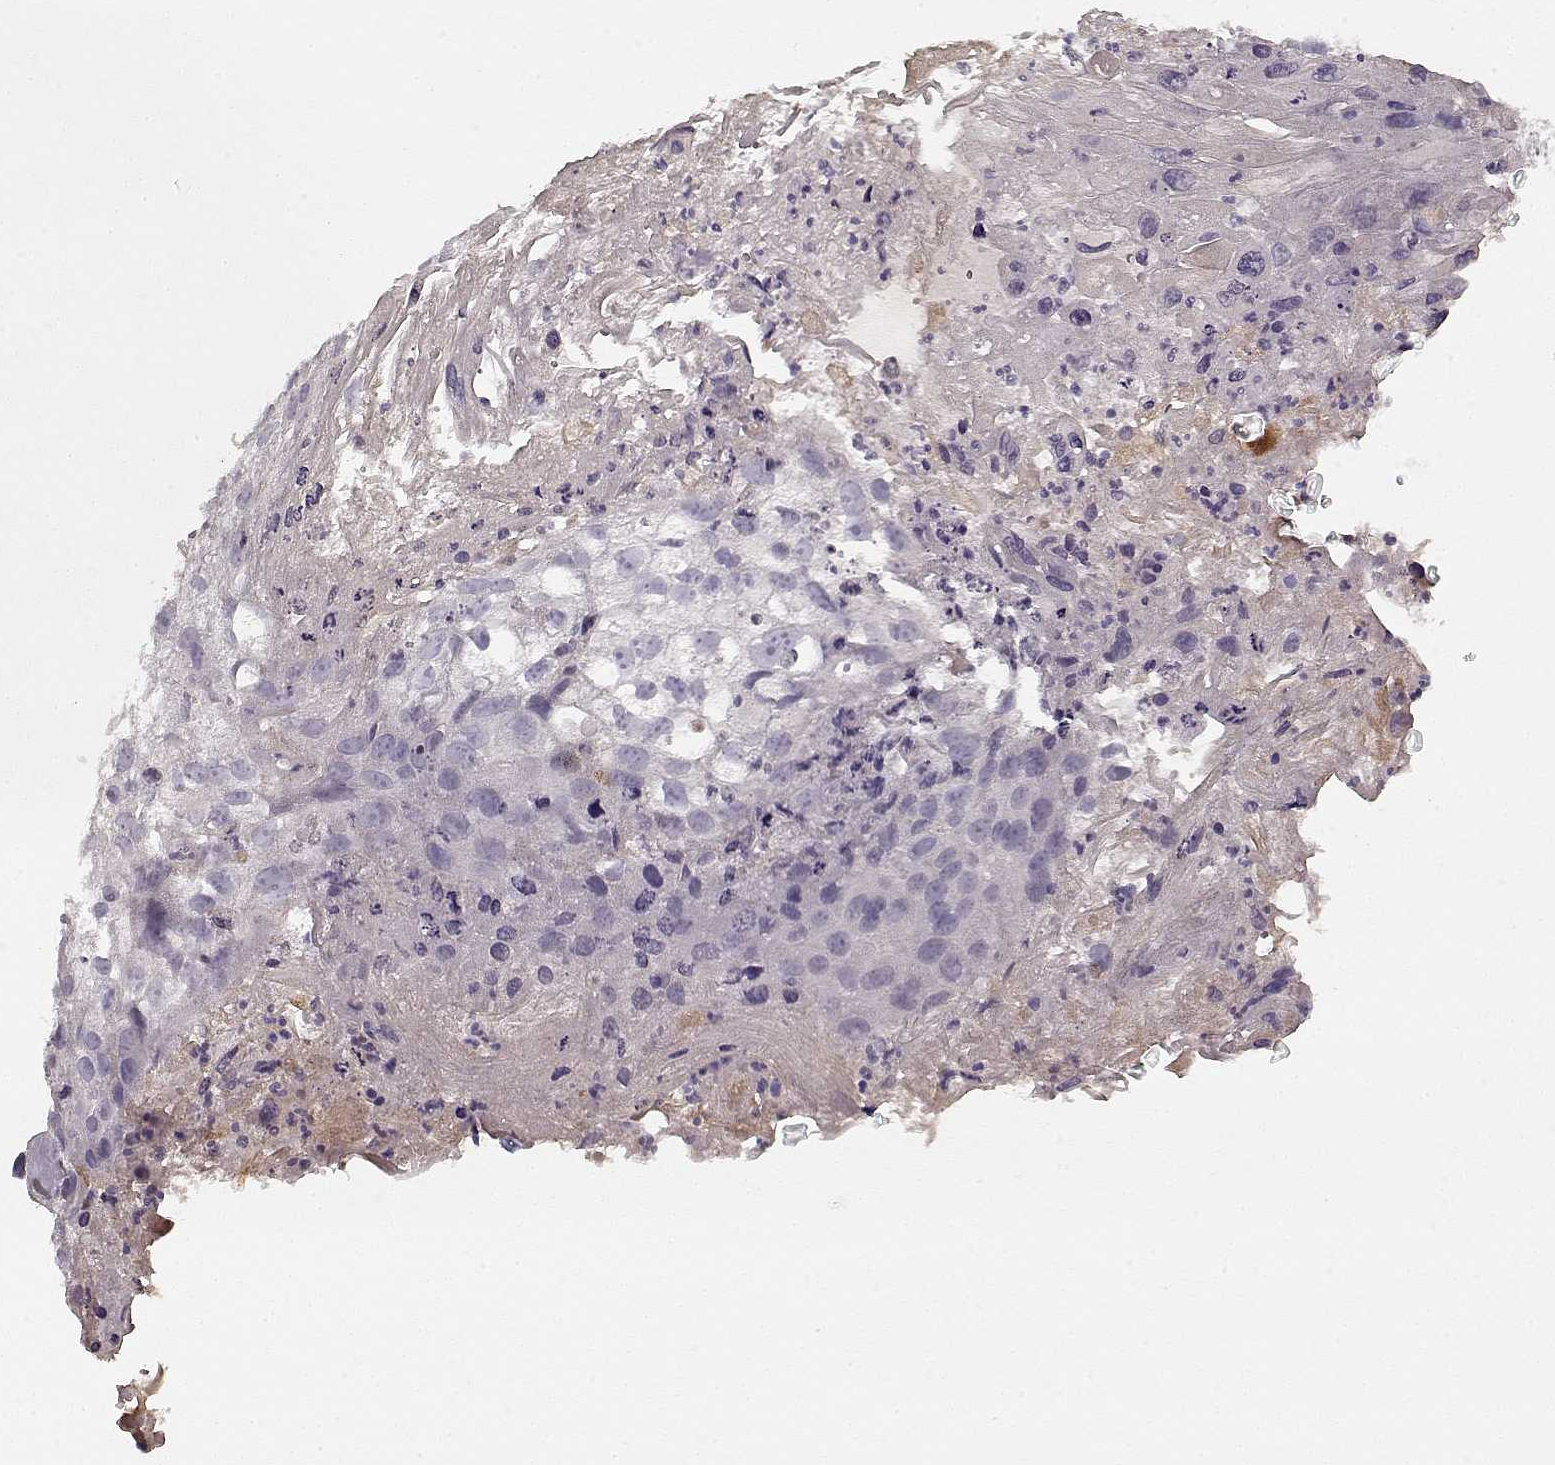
{"staining": {"intensity": "negative", "quantity": "none", "location": "none"}, "tissue": "cervical cancer", "cell_type": "Tumor cells", "image_type": "cancer", "snomed": [{"axis": "morphology", "description": "Squamous cell carcinoma, NOS"}, {"axis": "topography", "description": "Cervix"}], "caption": "Immunohistochemistry image of neoplastic tissue: human cervical squamous cell carcinoma stained with DAB exhibits no significant protein positivity in tumor cells.", "gene": "LUM", "patient": {"sex": "female", "age": 53}}